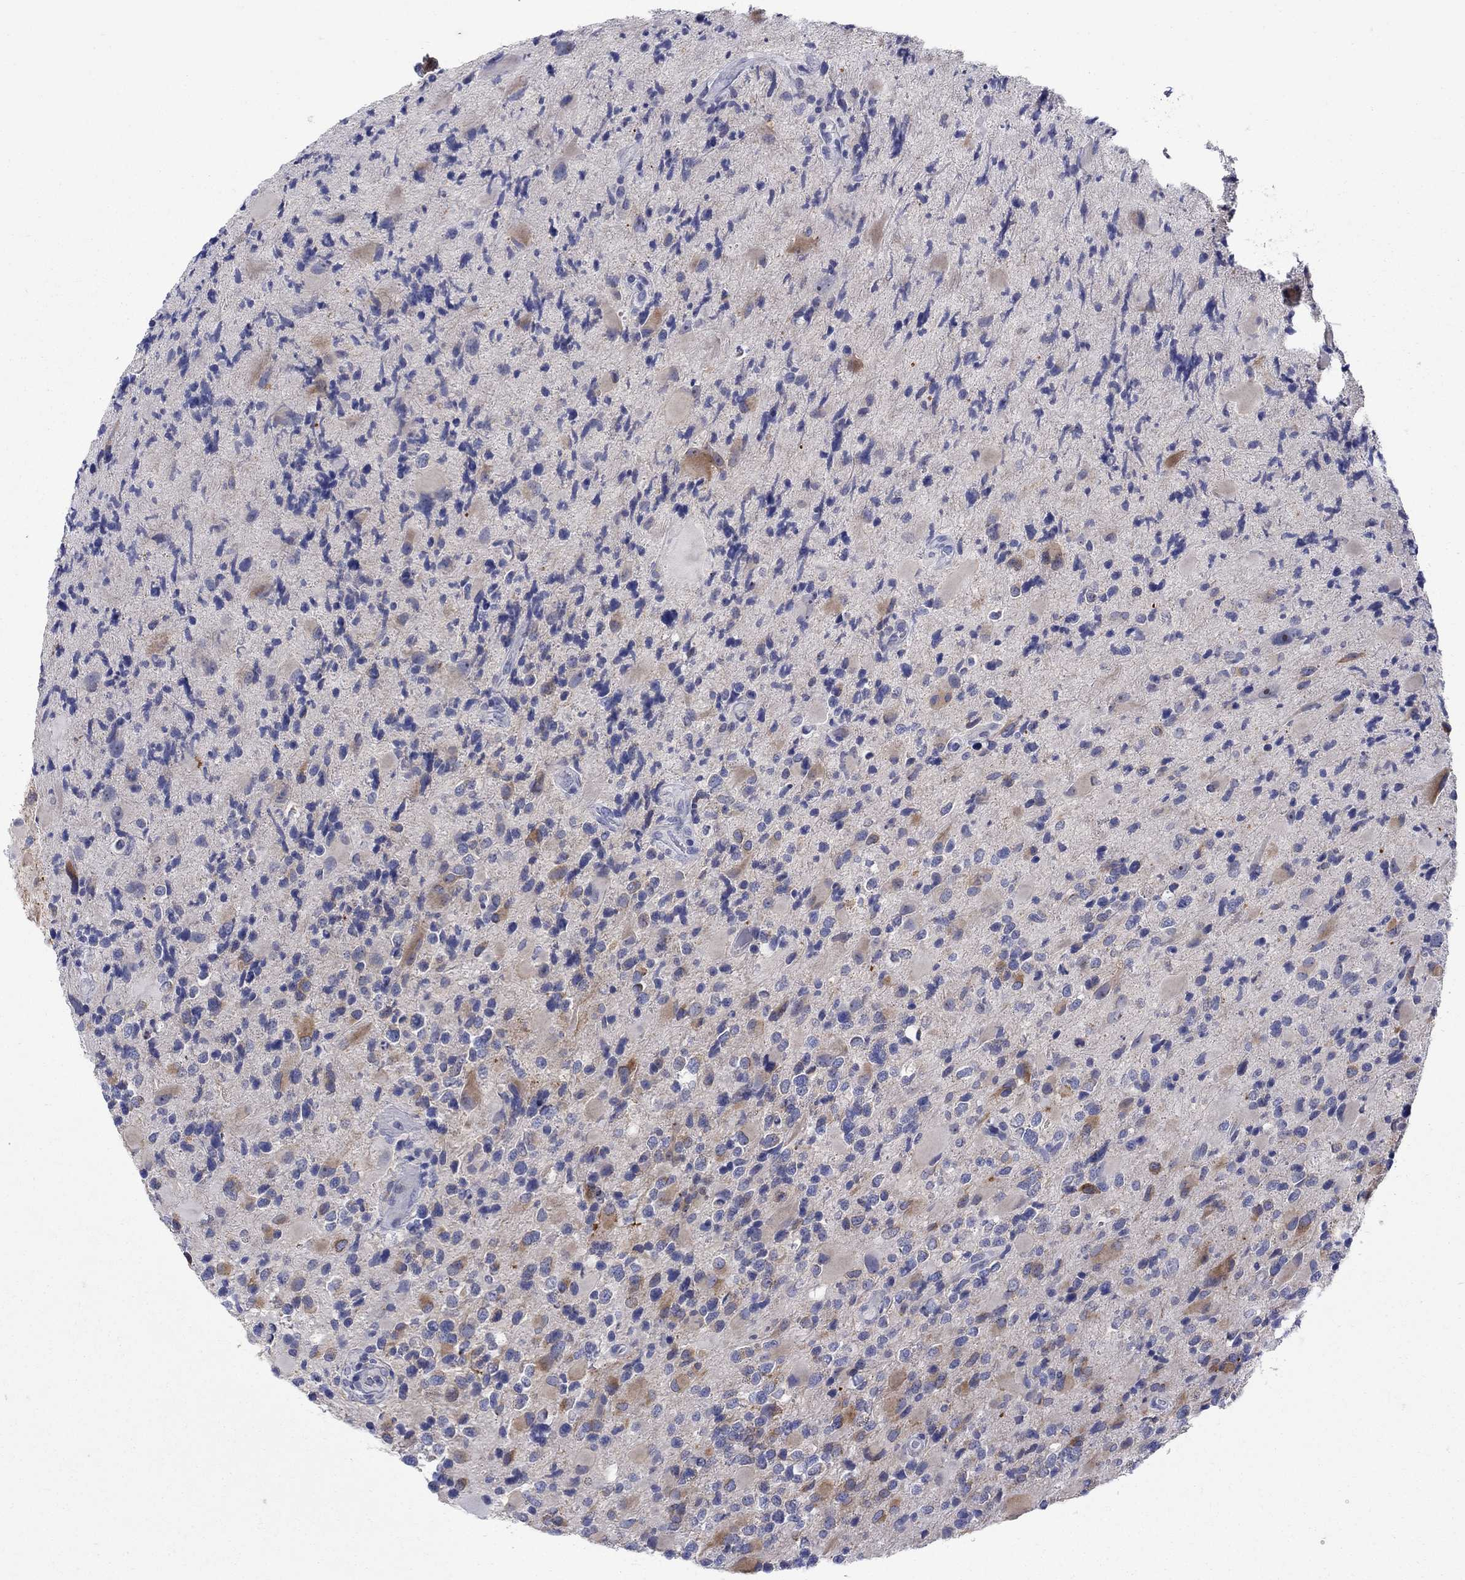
{"staining": {"intensity": "negative", "quantity": "none", "location": "none"}, "tissue": "glioma", "cell_type": "Tumor cells", "image_type": "cancer", "snomed": [{"axis": "morphology", "description": "Glioma, malignant, Low grade"}, {"axis": "topography", "description": "Brain"}], "caption": "DAB immunohistochemical staining of glioma exhibits no significant expression in tumor cells.", "gene": "REEP2", "patient": {"sex": "female", "age": 32}}